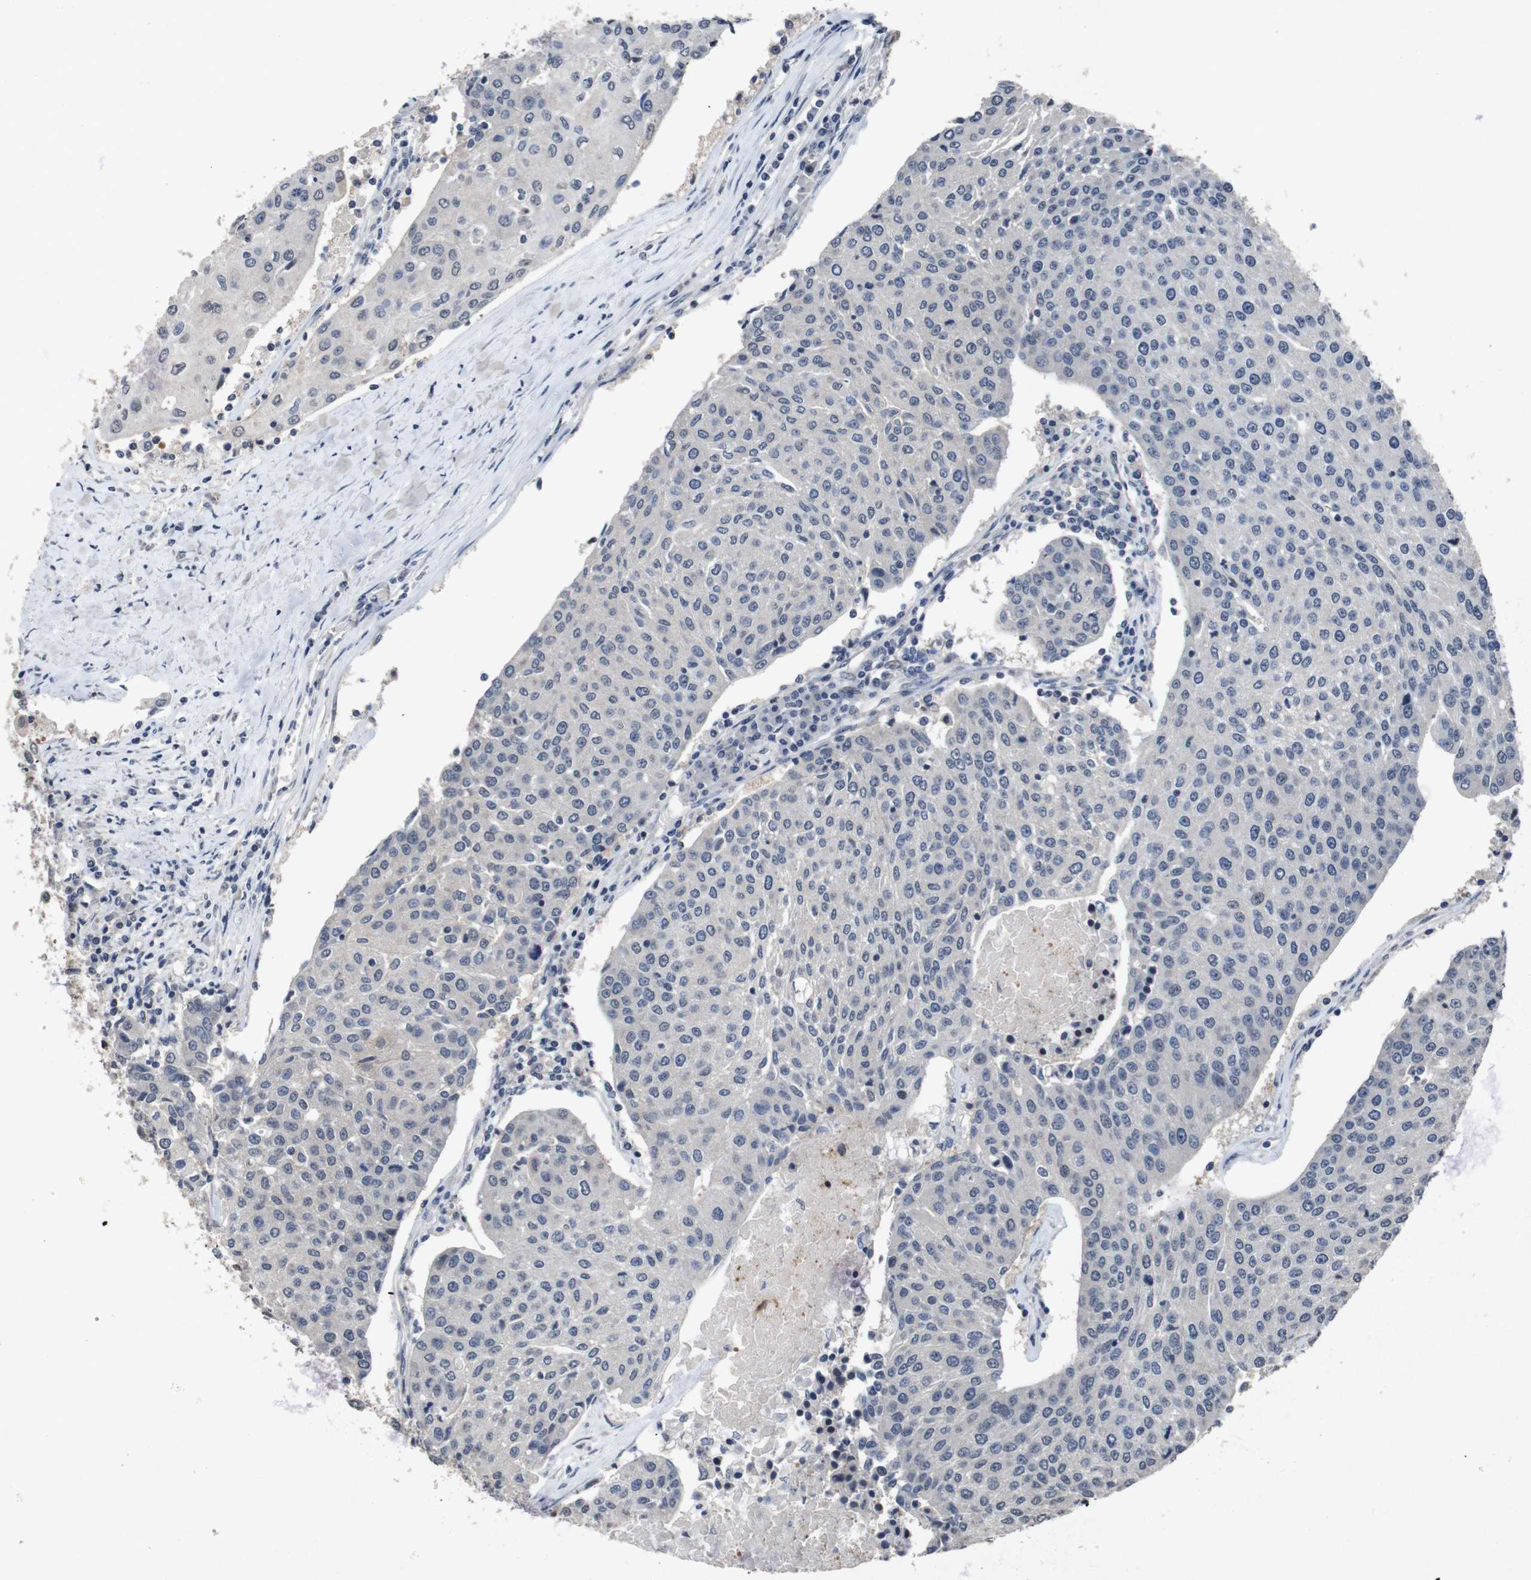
{"staining": {"intensity": "negative", "quantity": "none", "location": "none"}, "tissue": "urothelial cancer", "cell_type": "Tumor cells", "image_type": "cancer", "snomed": [{"axis": "morphology", "description": "Urothelial carcinoma, High grade"}, {"axis": "topography", "description": "Urinary bladder"}], "caption": "Immunohistochemical staining of human urothelial carcinoma (high-grade) exhibits no significant positivity in tumor cells.", "gene": "AKT3", "patient": {"sex": "female", "age": 85}}